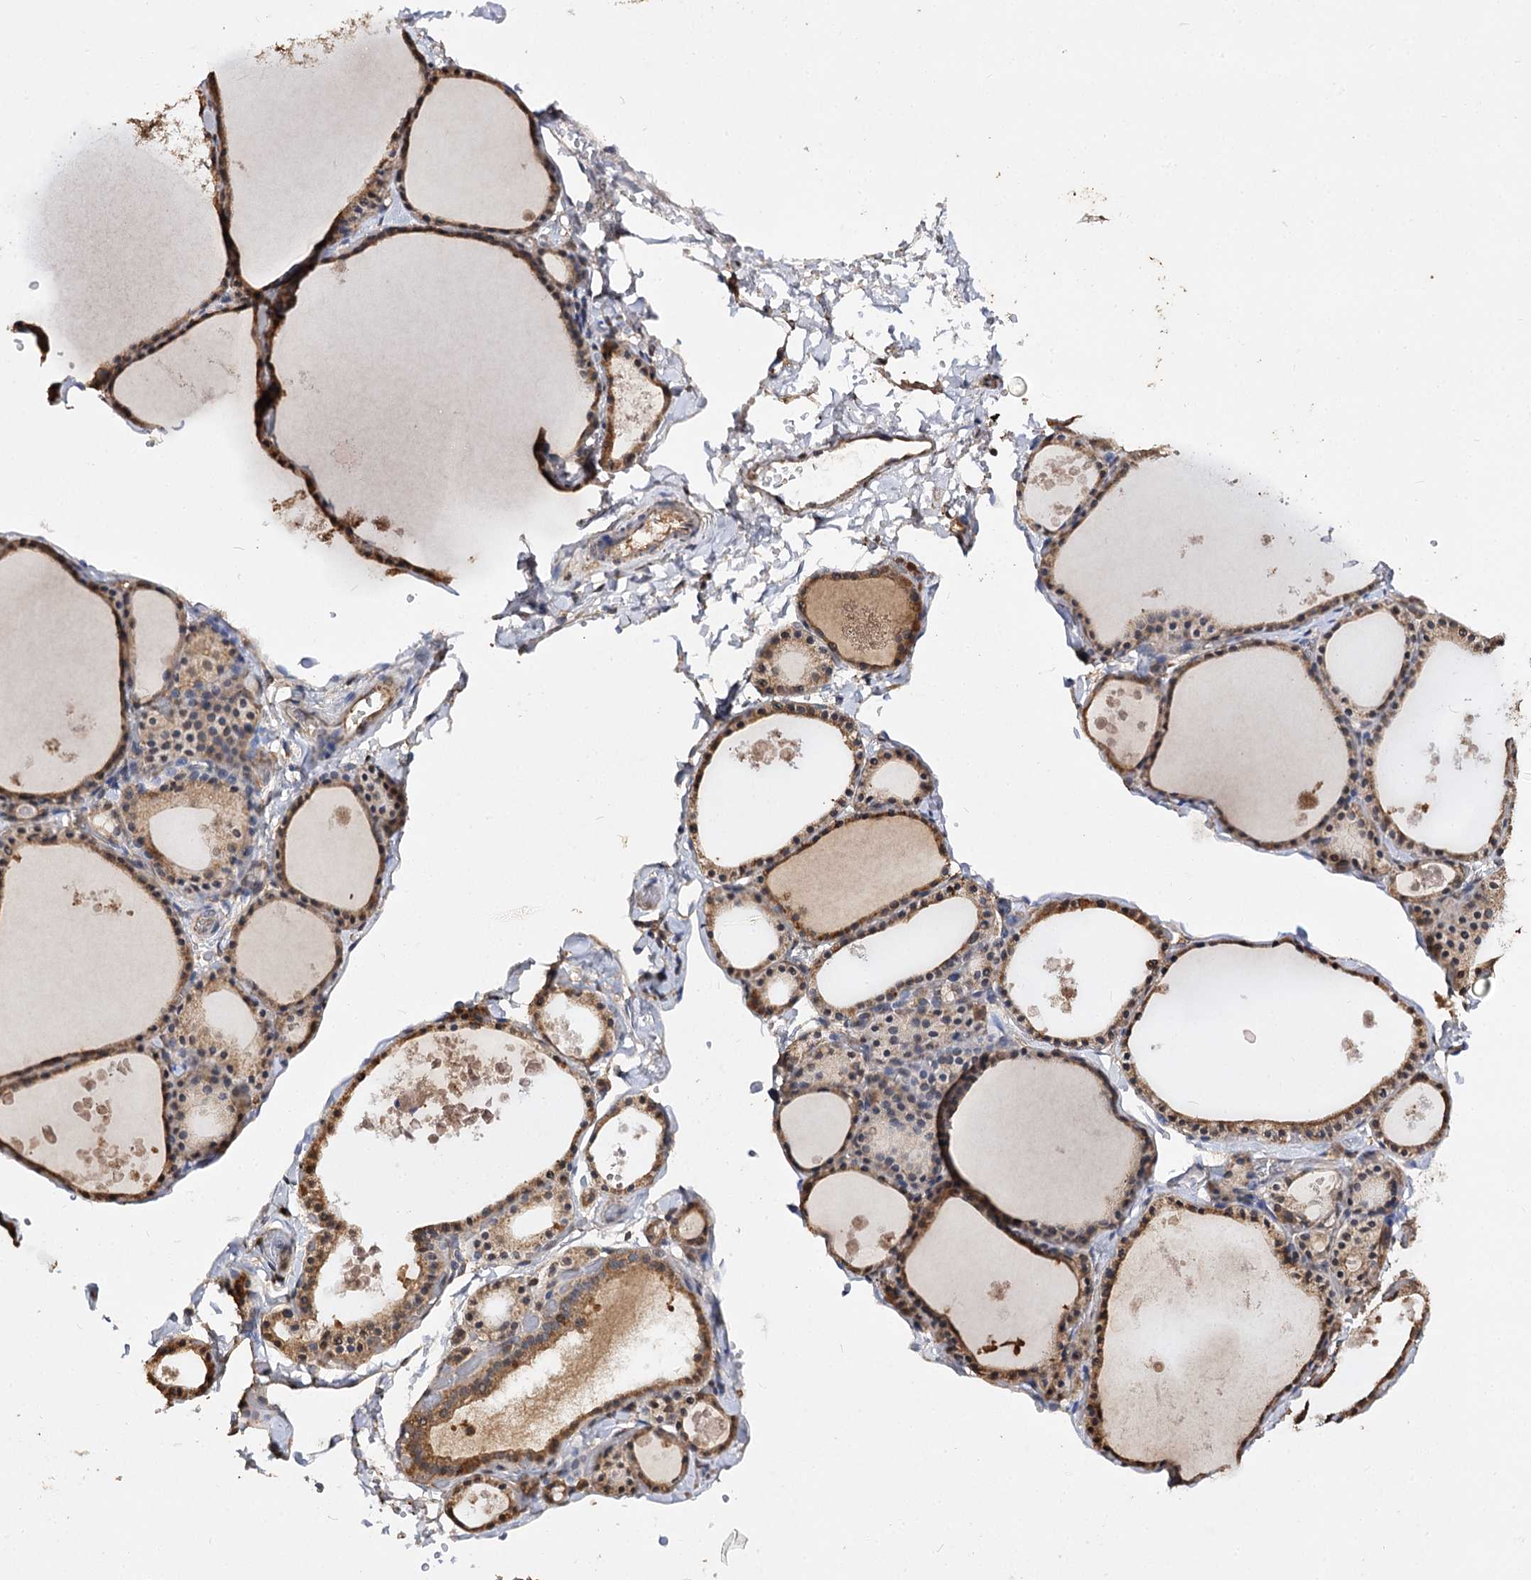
{"staining": {"intensity": "moderate", "quantity": ">75%", "location": "cytoplasmic/membranous"}, "tissue": "thyroid gland", "cell_type": "Glandular cells", "image_type": "normal", "snomed": [{"axis": "morphology", "description": "Normal tissue, NOS"}, {"axis": "topography", "description": "Thyroid gland"}], "caption": "IHC micrograph of normal human thyroid gland stained for a protein (brown), which reveals medium levels of moderate cytoplasmic/membranous positivity in about >75% of glandular cells.", "gene": "ARL13A", "patient": {"sex": "male", "age": 56}}